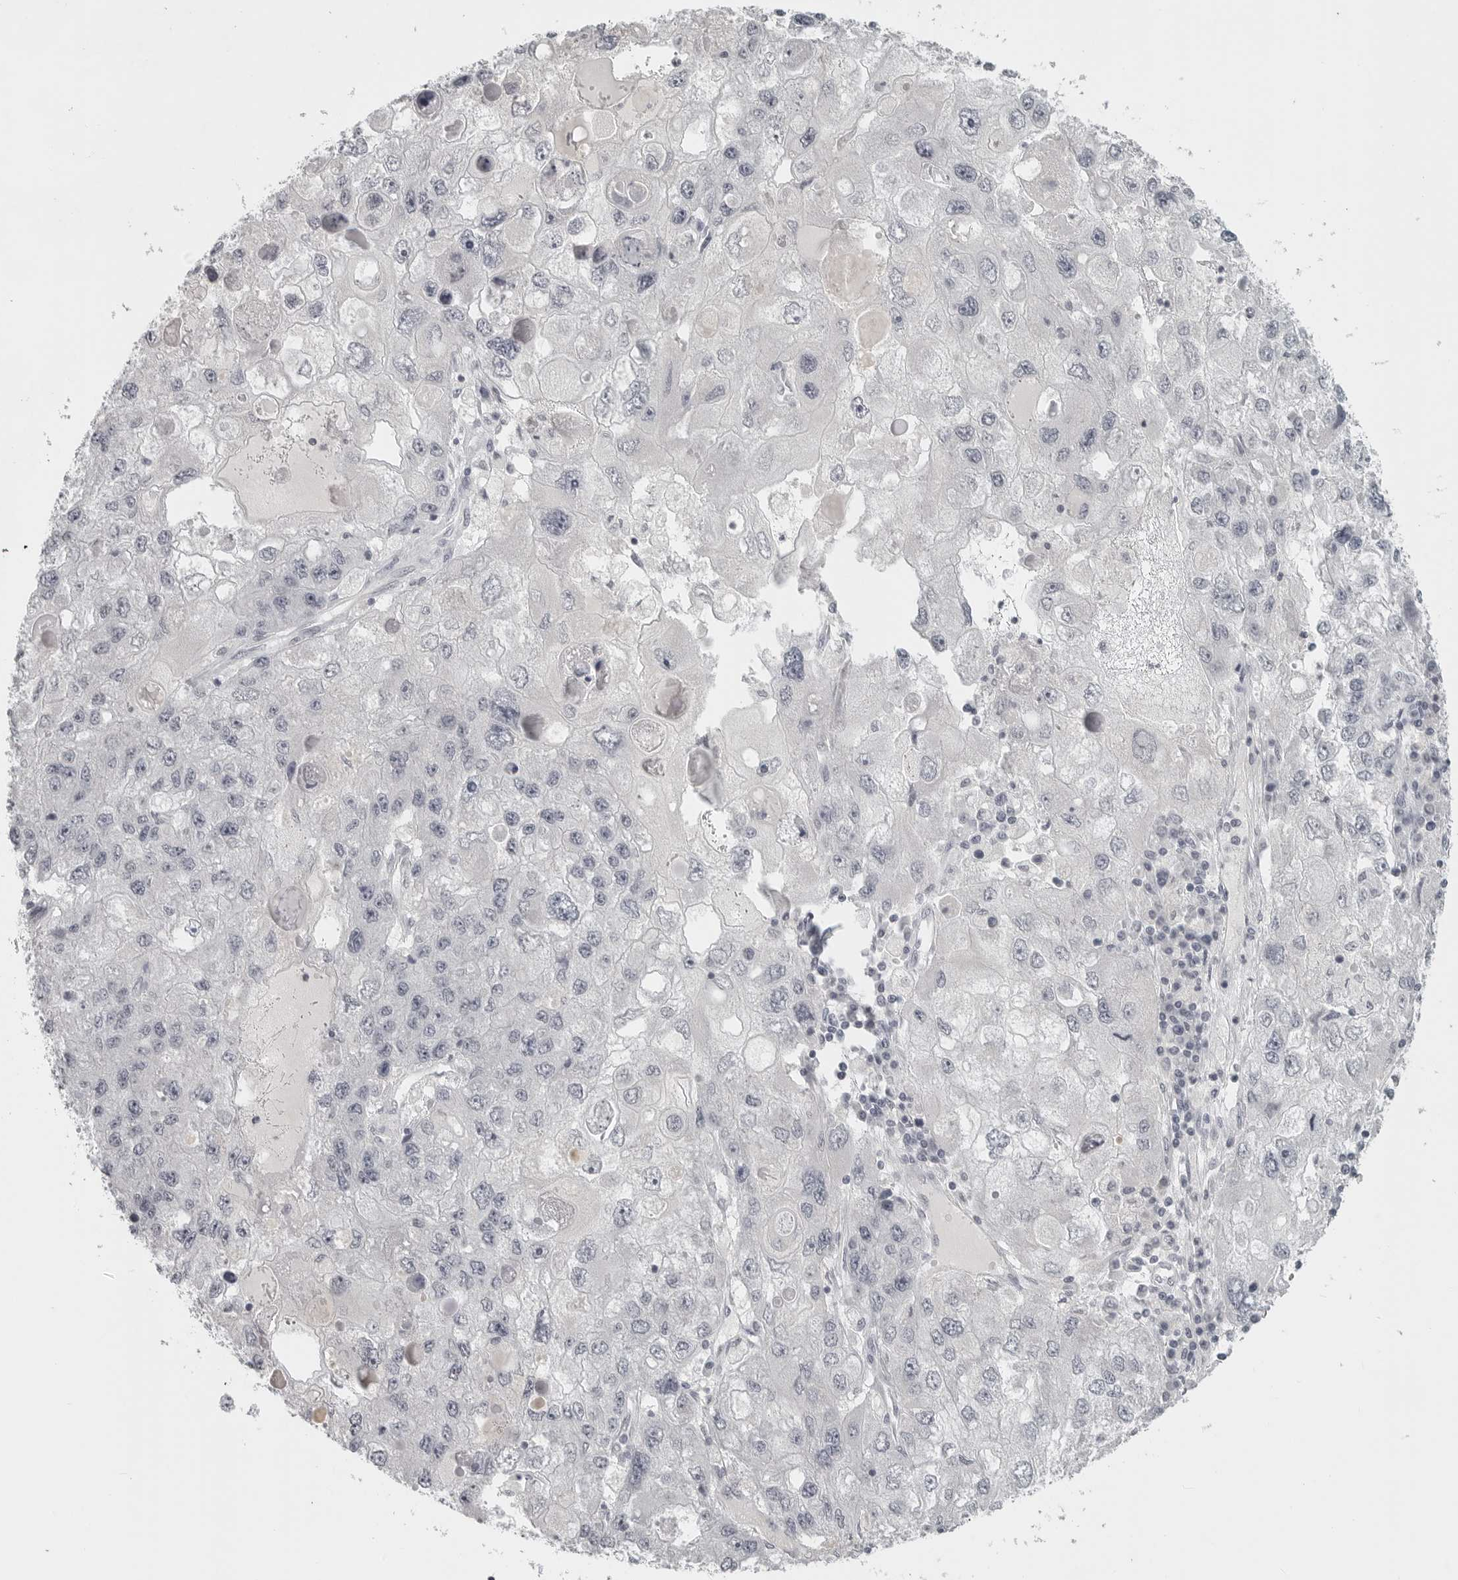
{"staining": {"intensity": "negative", "quantity": "none", "location": "none"}, "tissue": "endometrial cancer", "cell_type": "Tumor cells", "image_type": "cancer", "snomed": [{"axis": "morphology", "description": "Adenocarcinoma, NOS"}, {"axis": "topography", "description": "Endometrium"}], "caption": "Tumor cells show no significant positivity in endometrial adenocarcinoma.", "gene": "BPIFA1", "patient": {"sex": "female", "age": 49}}